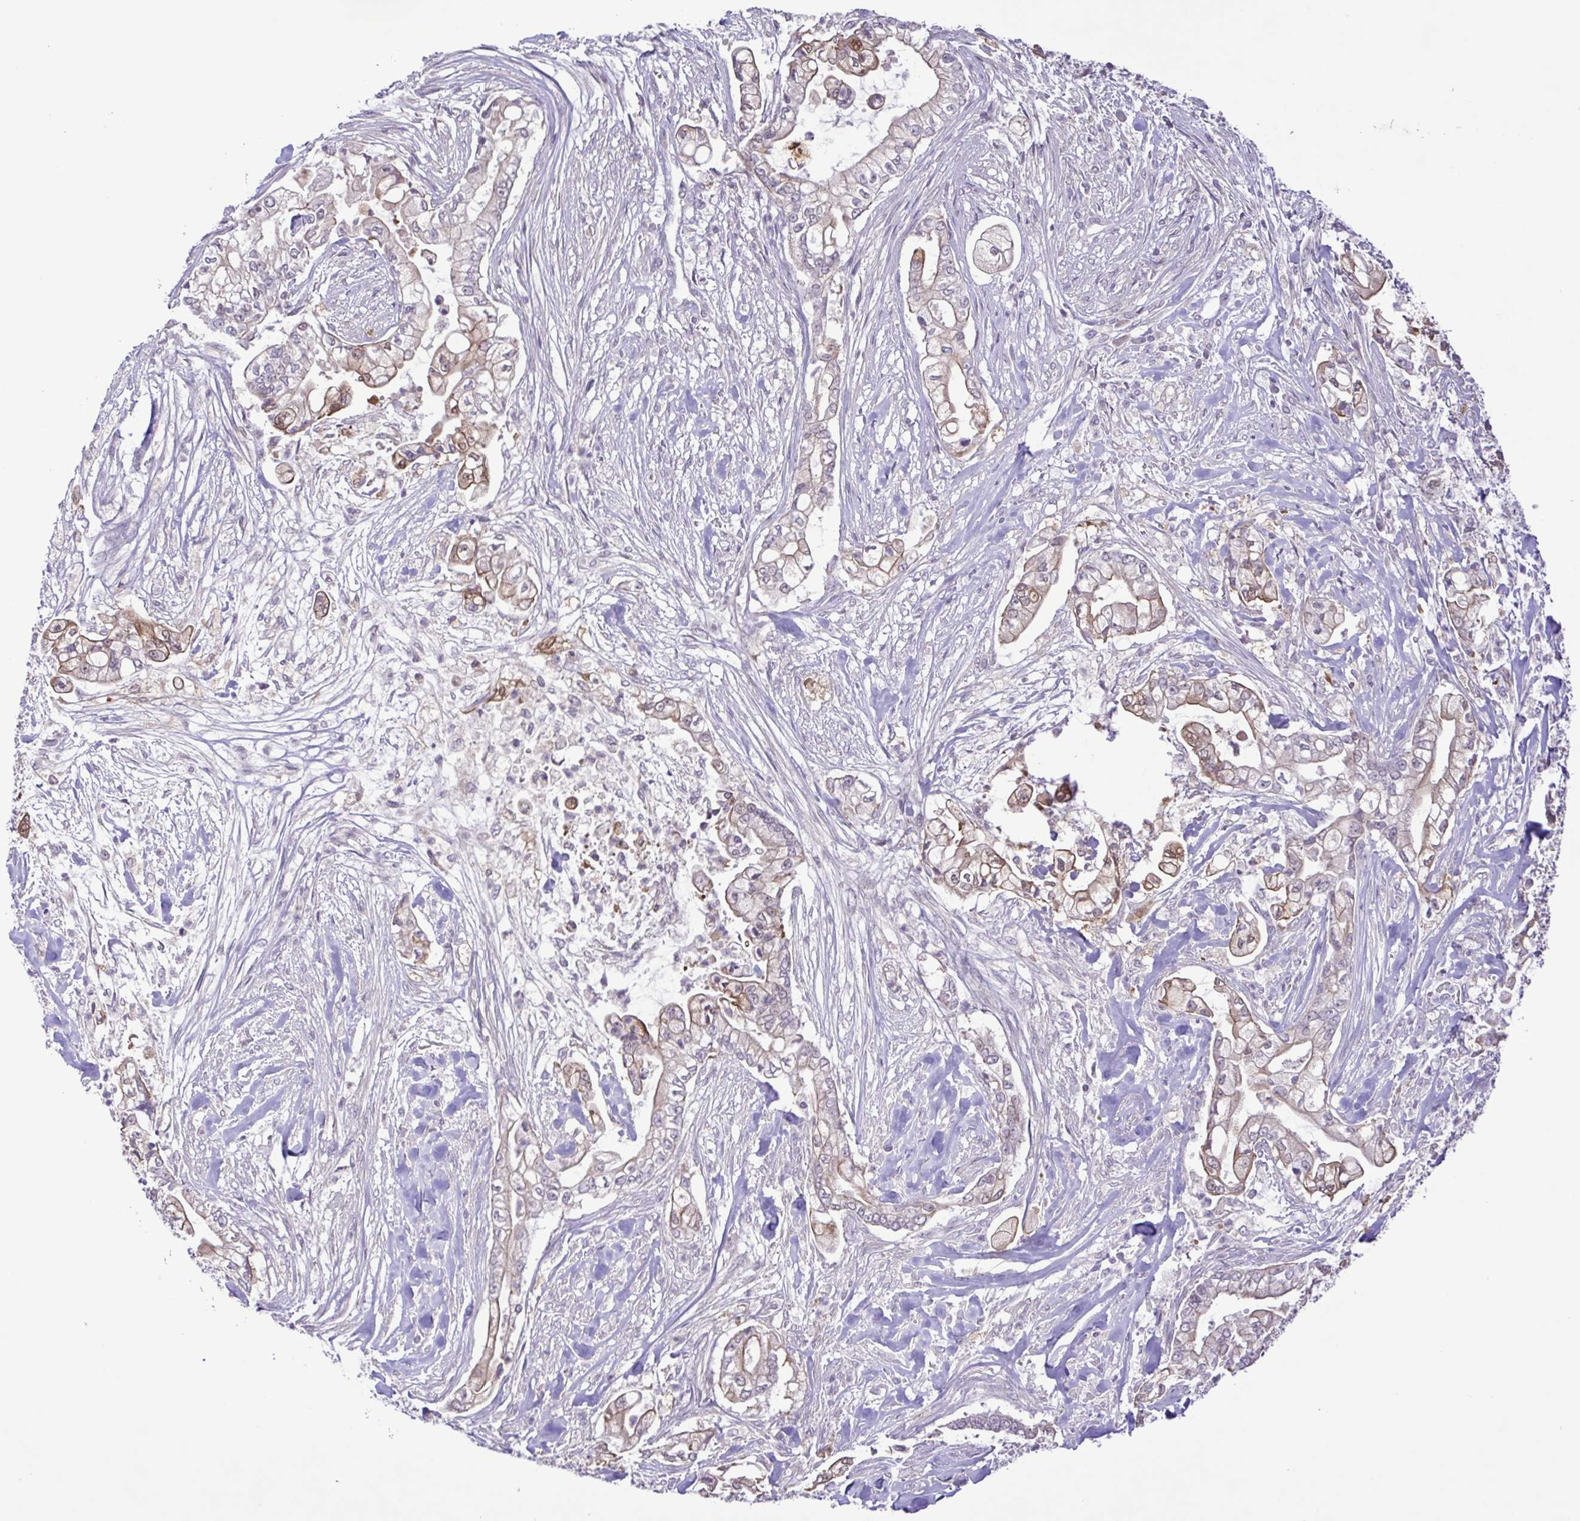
{"staining": {"intensity": "weak", "quantity": "25%-75%", "location": "cytoplasmic/membranous,nuclear"}, "tissue": "pancreatic cancer", "cell_type": "Tumor cells", "image_type": "cancer", "snomed": [{"axis": "morphology", "description": "Adenocarcinoma, NOS"}, {"axis": "topography", "description": "Pancreas"}], "caption": "Protein analysis of pancreatic cancer tissue demonstrates weak cytoplasmic/membranous and nuclear staining in about 25%-75% of tumor cells.", "gene": "IL1RN", "patient": {"sex": "female", "age": 69}}